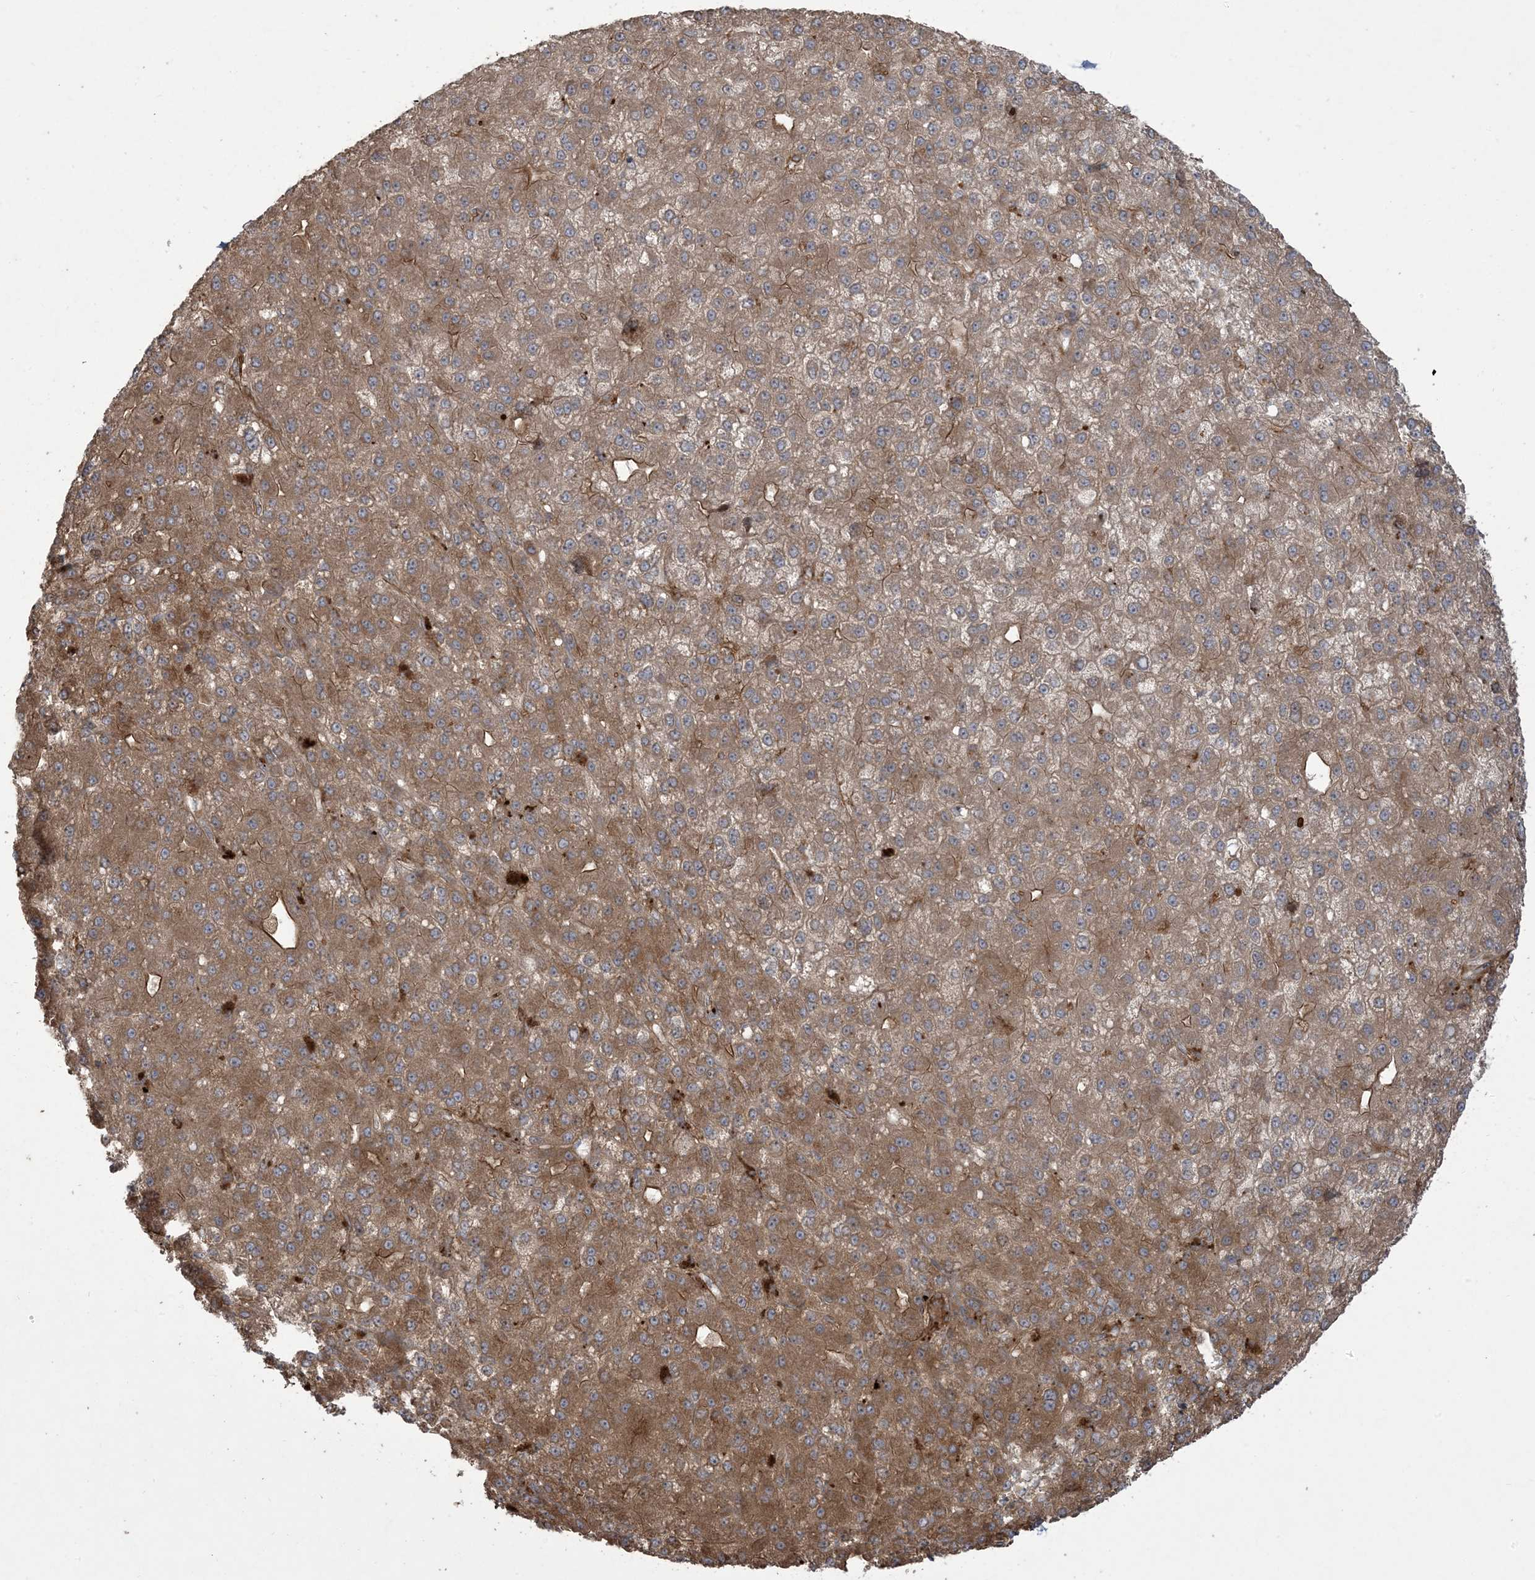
{"staining": {"intensity": "moderate", "quantity": ">75%", "location": "cytoplasmic/membranous"}, "tissue": "liver cancer", "cell_type": "Tumor cells", "image_type": "cancer", "snomed": [{"axis": "morphology", "description": "Carcinoma, Hepatocellular, NOS"}, {"axis": "topography", "description": "Liver"}], "caption": "Immunohistochemistry photomicrograph of liver cancer stained for a protein (brown), which exhibits medium levels of moderate cytoplasmic/membranous staining in about >75% of tumor cells.", "gene": "KLHL18", "patient": {"sex": "male", "age": 67}}